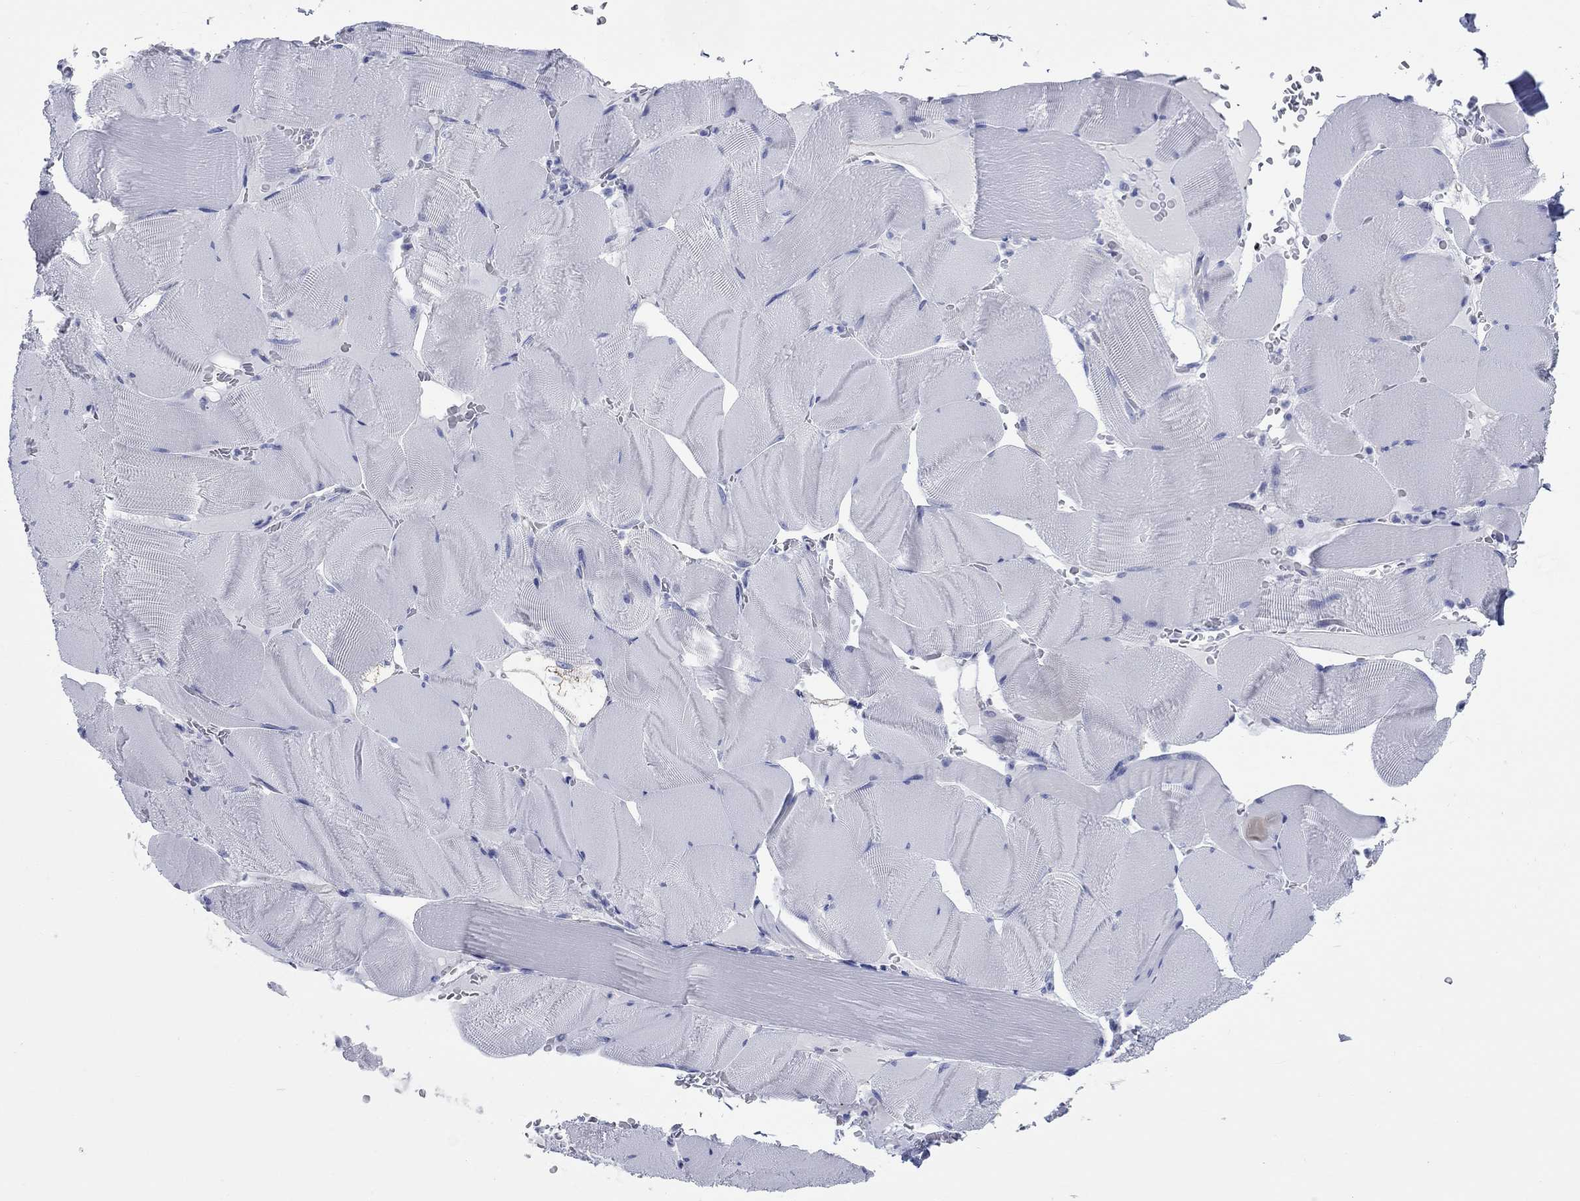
{"staining": {"intensity": "negative", "quantity": "none", "location": "none"}, "tissue": "skeletal muscle", "cell_type": "Myocytes", "image_type": "normal", "snomed": [{"axis": "morphology", "description": "Normal tissue, NOS"}, {"axis": "topography", "description": "Skeletal muscle"}], "caption": "An immunohistochemistry (IHC) image of unremarkable skeletal muscle is shown. There is no staining in myocytes of skeletal muscle.", "gene": "CCNA1", "patient": {"sex": "male", "age": 56}}